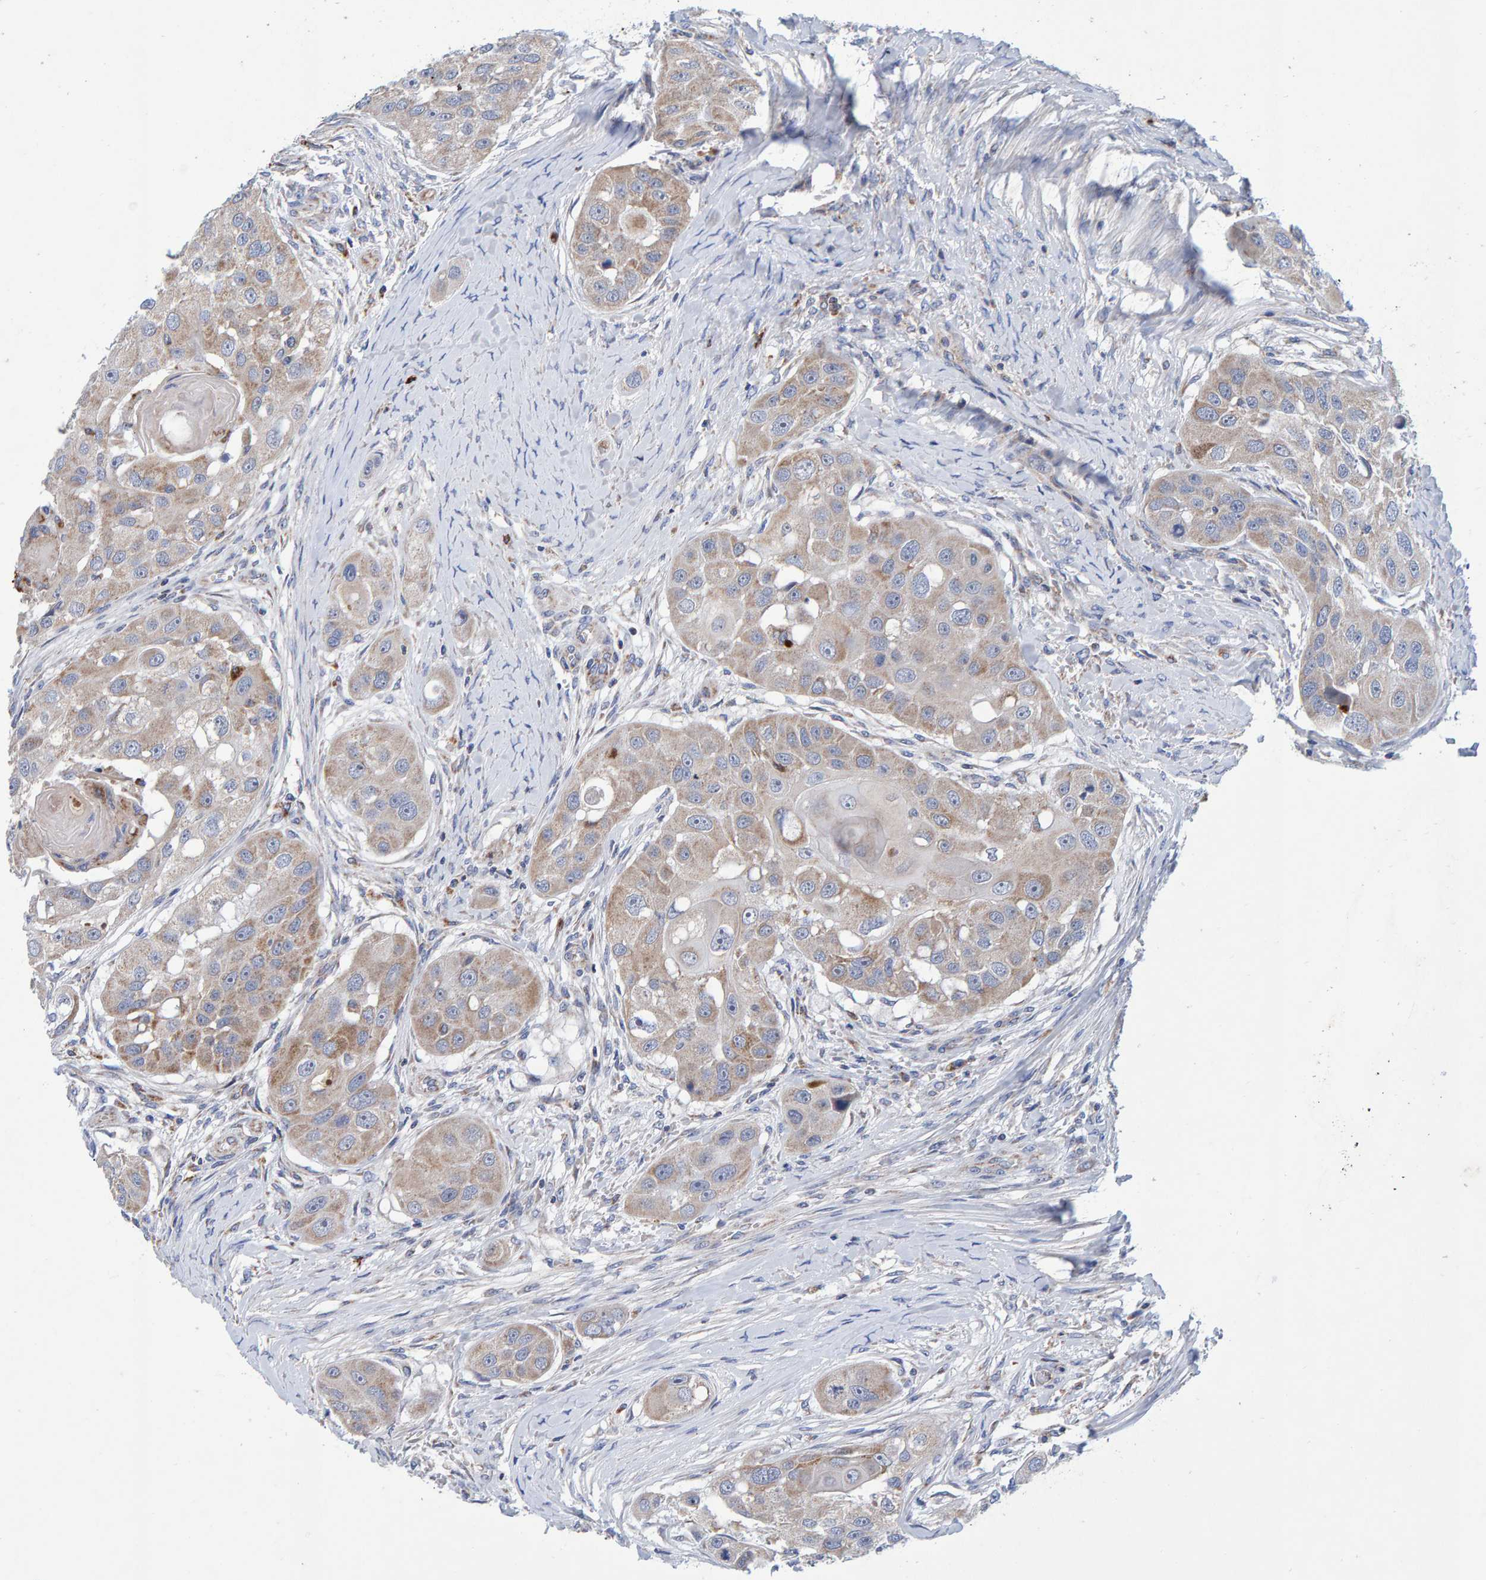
{"staining": {"intensity": "weak", "quantity": ">75%", "location": "cytoplasmic/membranous"}, "tissue": "head and neck cancer", "cell_type": "Tumor cells", "image_type": "cancer", "snomed": [{"axis": "morphology", "description": "Normal tissue, NOS"}, {"axis": "morphology", "description": "Squamous cell carcinoma, NOS"}, {"axis": "topography", "description": "Skeletal muscle"}, {"axis": "topography", "description": "Head-Neck"}], "caption": "An image of human head and neck cancer (squamous cell carcinoma) stained for a protein demonstrates weak cytoplasmic/membranous brown staining in tumor cells.", "gene": "EFR3A", "patient": {"sex": "male", "age": 51}}